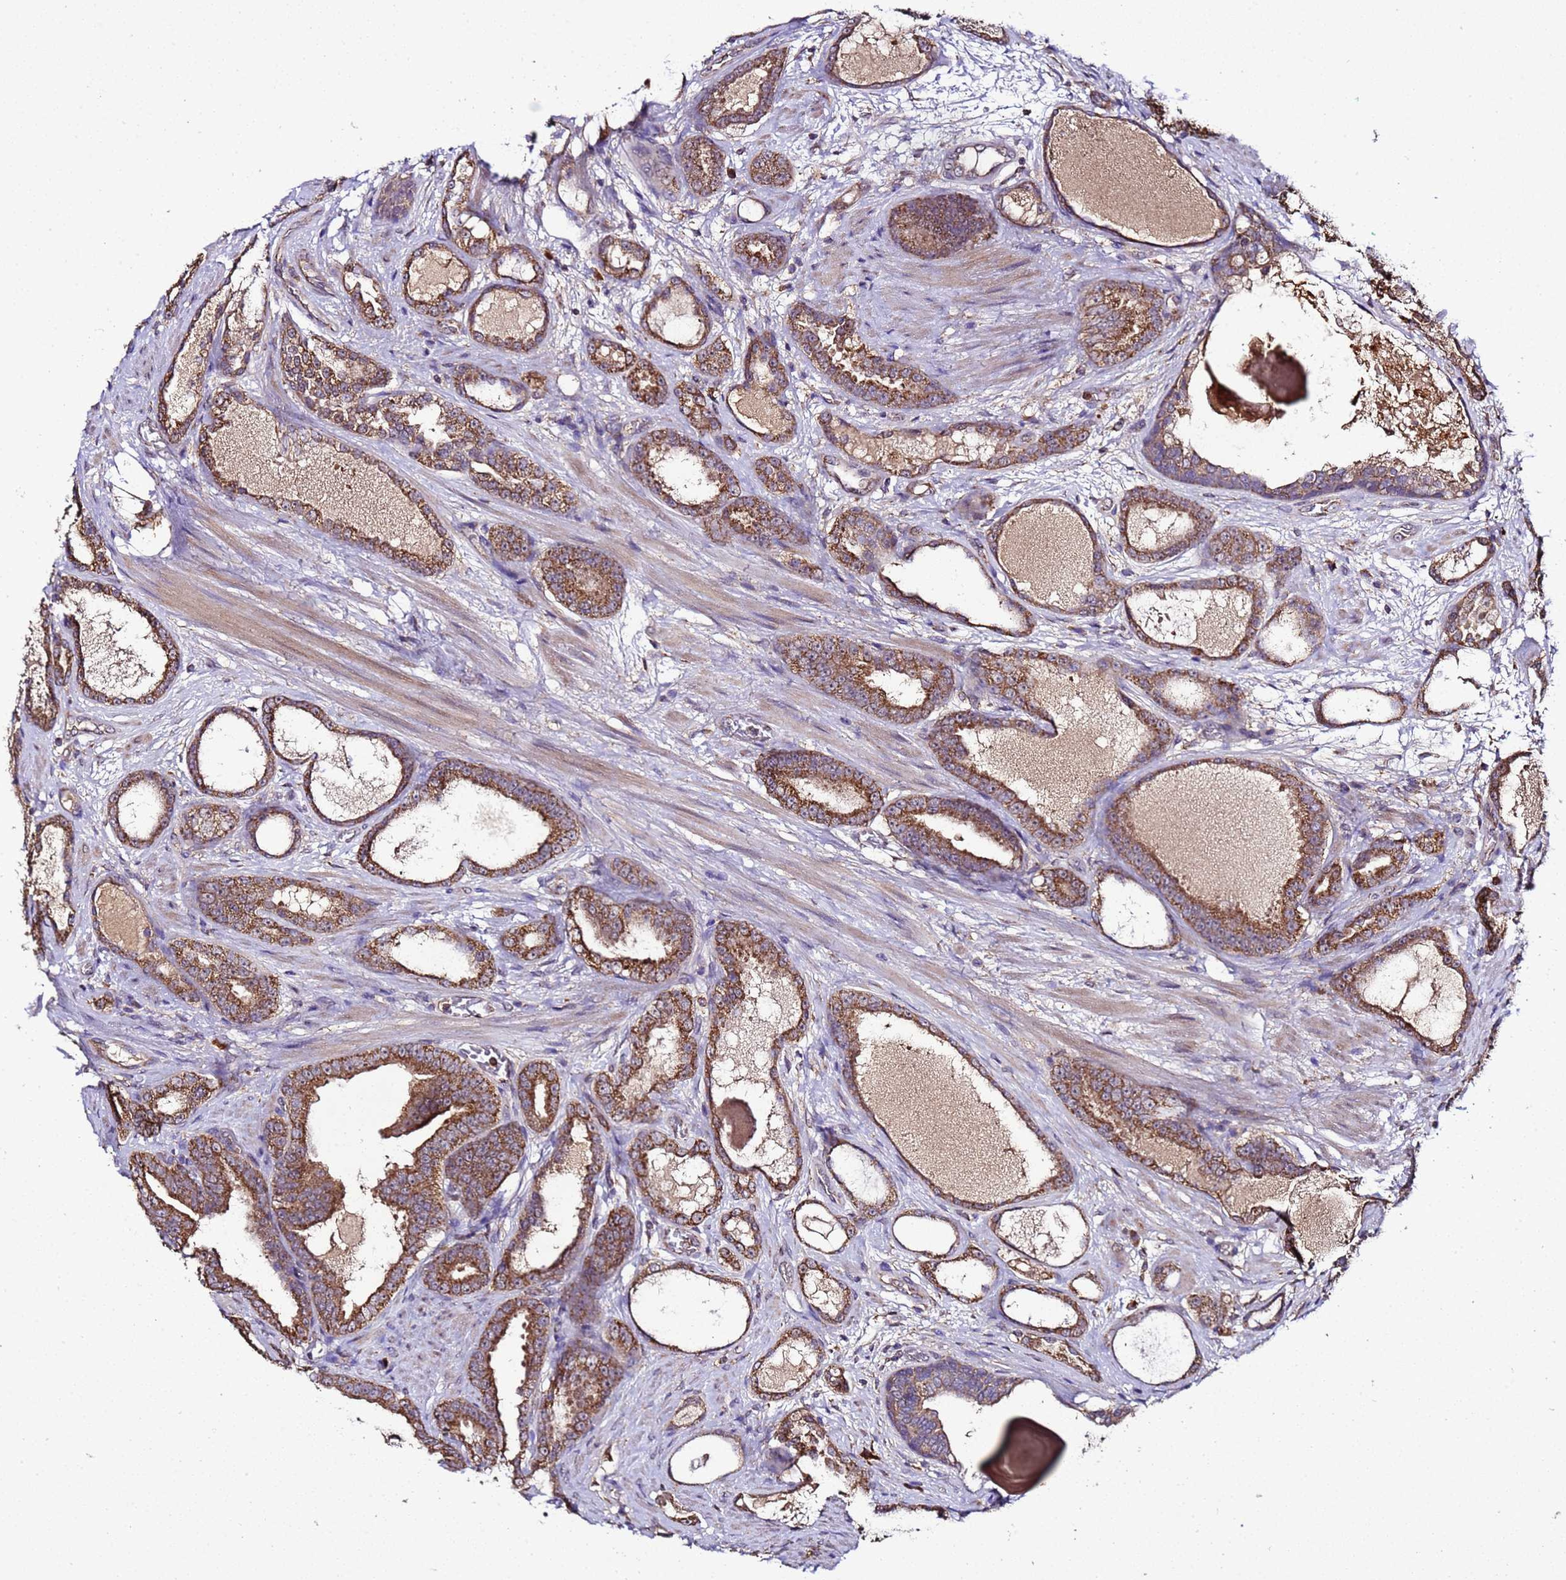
{"staining": {"intensity": "strong", "quantity": ">75%", "location": "cytoplasmic/membranous"}, "tissue": "prostate cancer", "cell_type": "Tumor cells", "image_type": "cancer", "snomed": [{"axis": "morphology", "description": "Adenocarcinoma, High grade"}, {"axis": "topography", "description": "Prostate"}], "caption": "This is an image of immunohistochemistry (IHC) staining of adenocarcinoma (high-grade) (prostate), which shows strong staining in the cytoplasmic/membranous of tumor cells.", "gene": "HSPBAP1", "patient": {"sex": "male", "age": 60}}